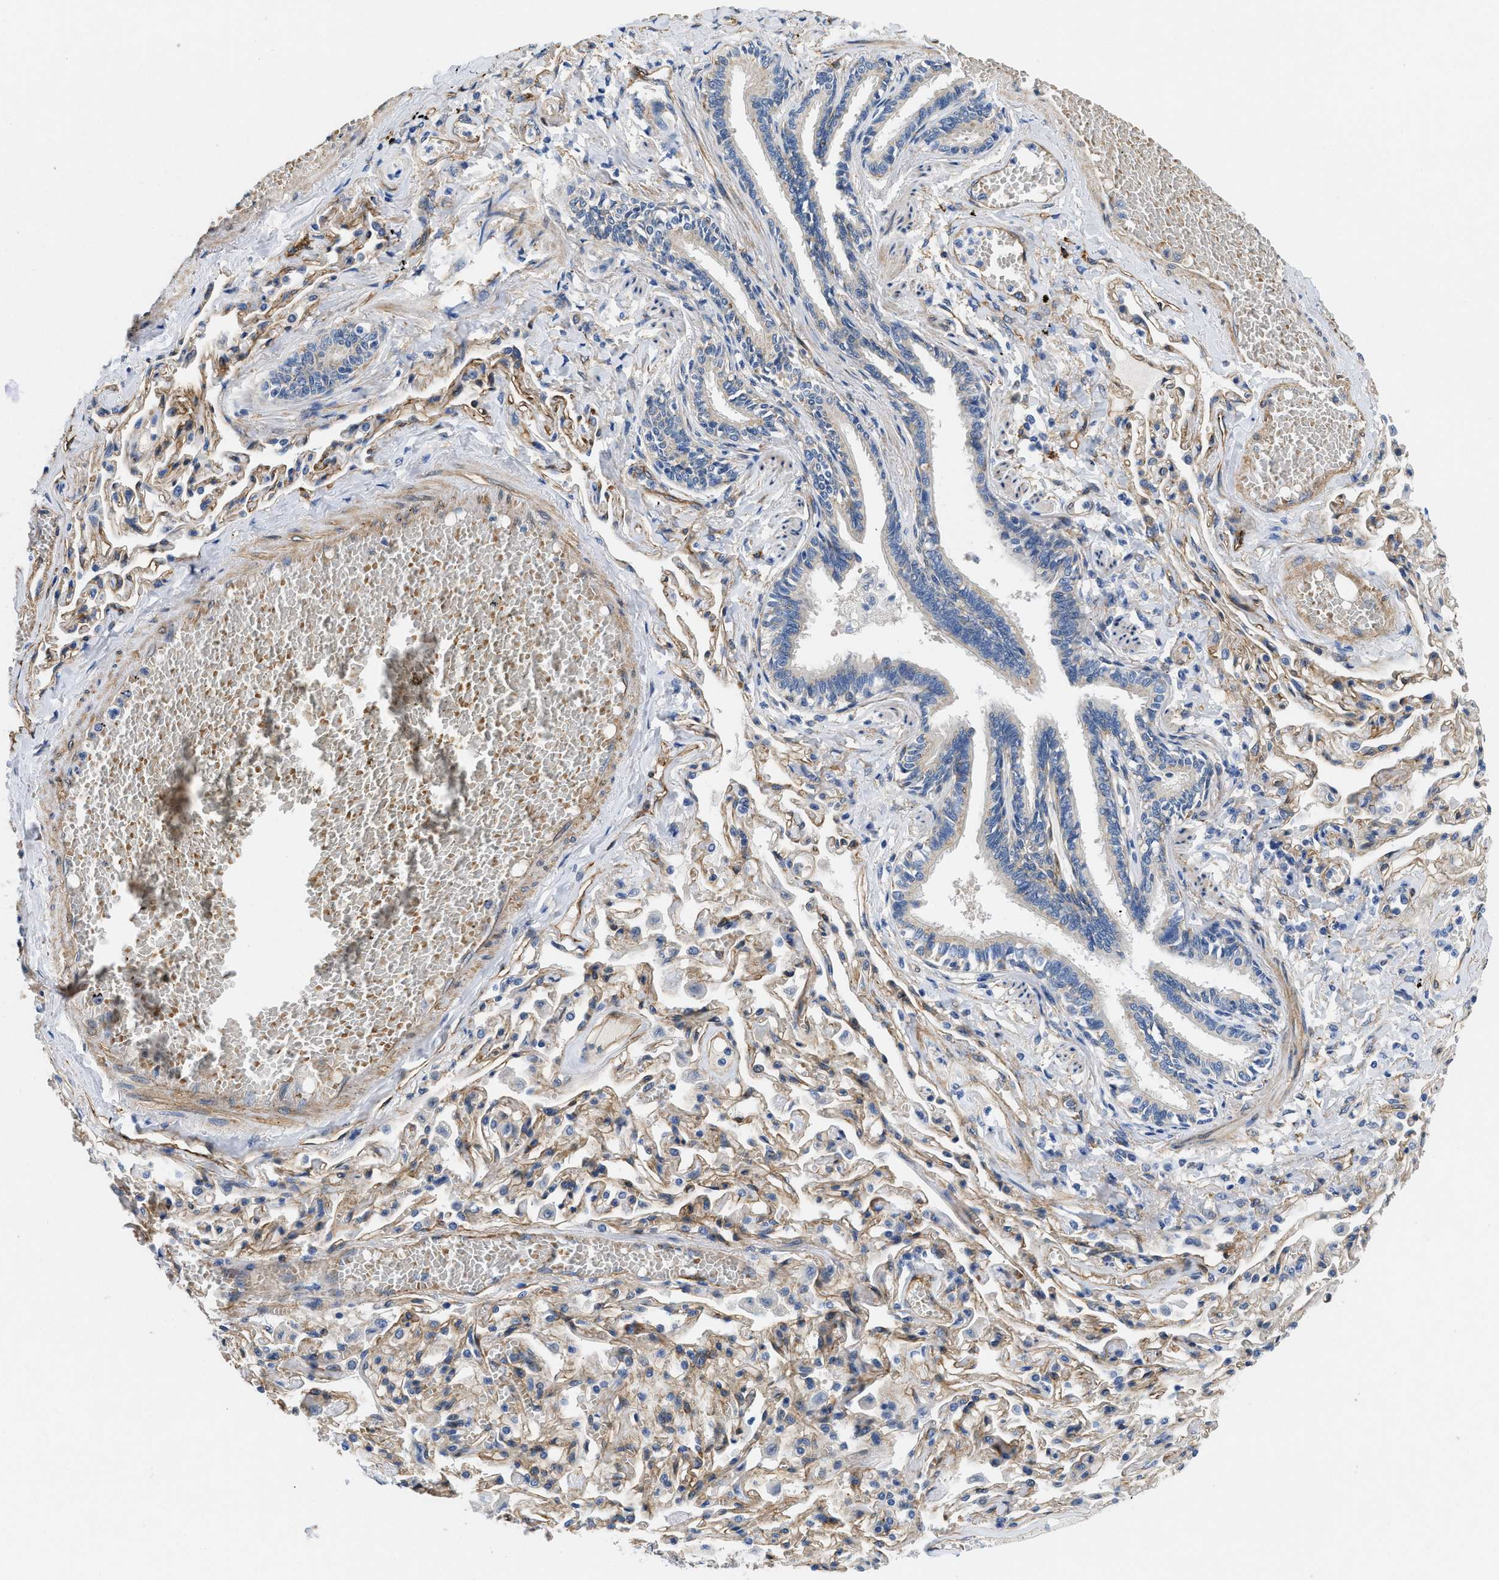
{"staining": {"intensity": "strong", "quantity": ">75%", "location": "cytoplasmic/membranous"}, "tissue": "bronchus", "cell_type": "Respiratory epithelial cells", "image_type": "normal", "snomed": [{"axis": "morphology", "description": "Normal tissue, NOS"}, {"axis": "morphology", "description": "Inflammation, NOS"}, {"axis": "topography", "description": "Cartilage tissue"}, {"axis": "topography", "description": "Lung"}], "caption": "This image demonstrates IHC staining of unremarkable human bronchus, with high strong cytoplasmic/membranous expression in about >75% of respiratory epithelial cells.", "gene": "RAPH1", "patient": {"sex": "male", "age": 71}}